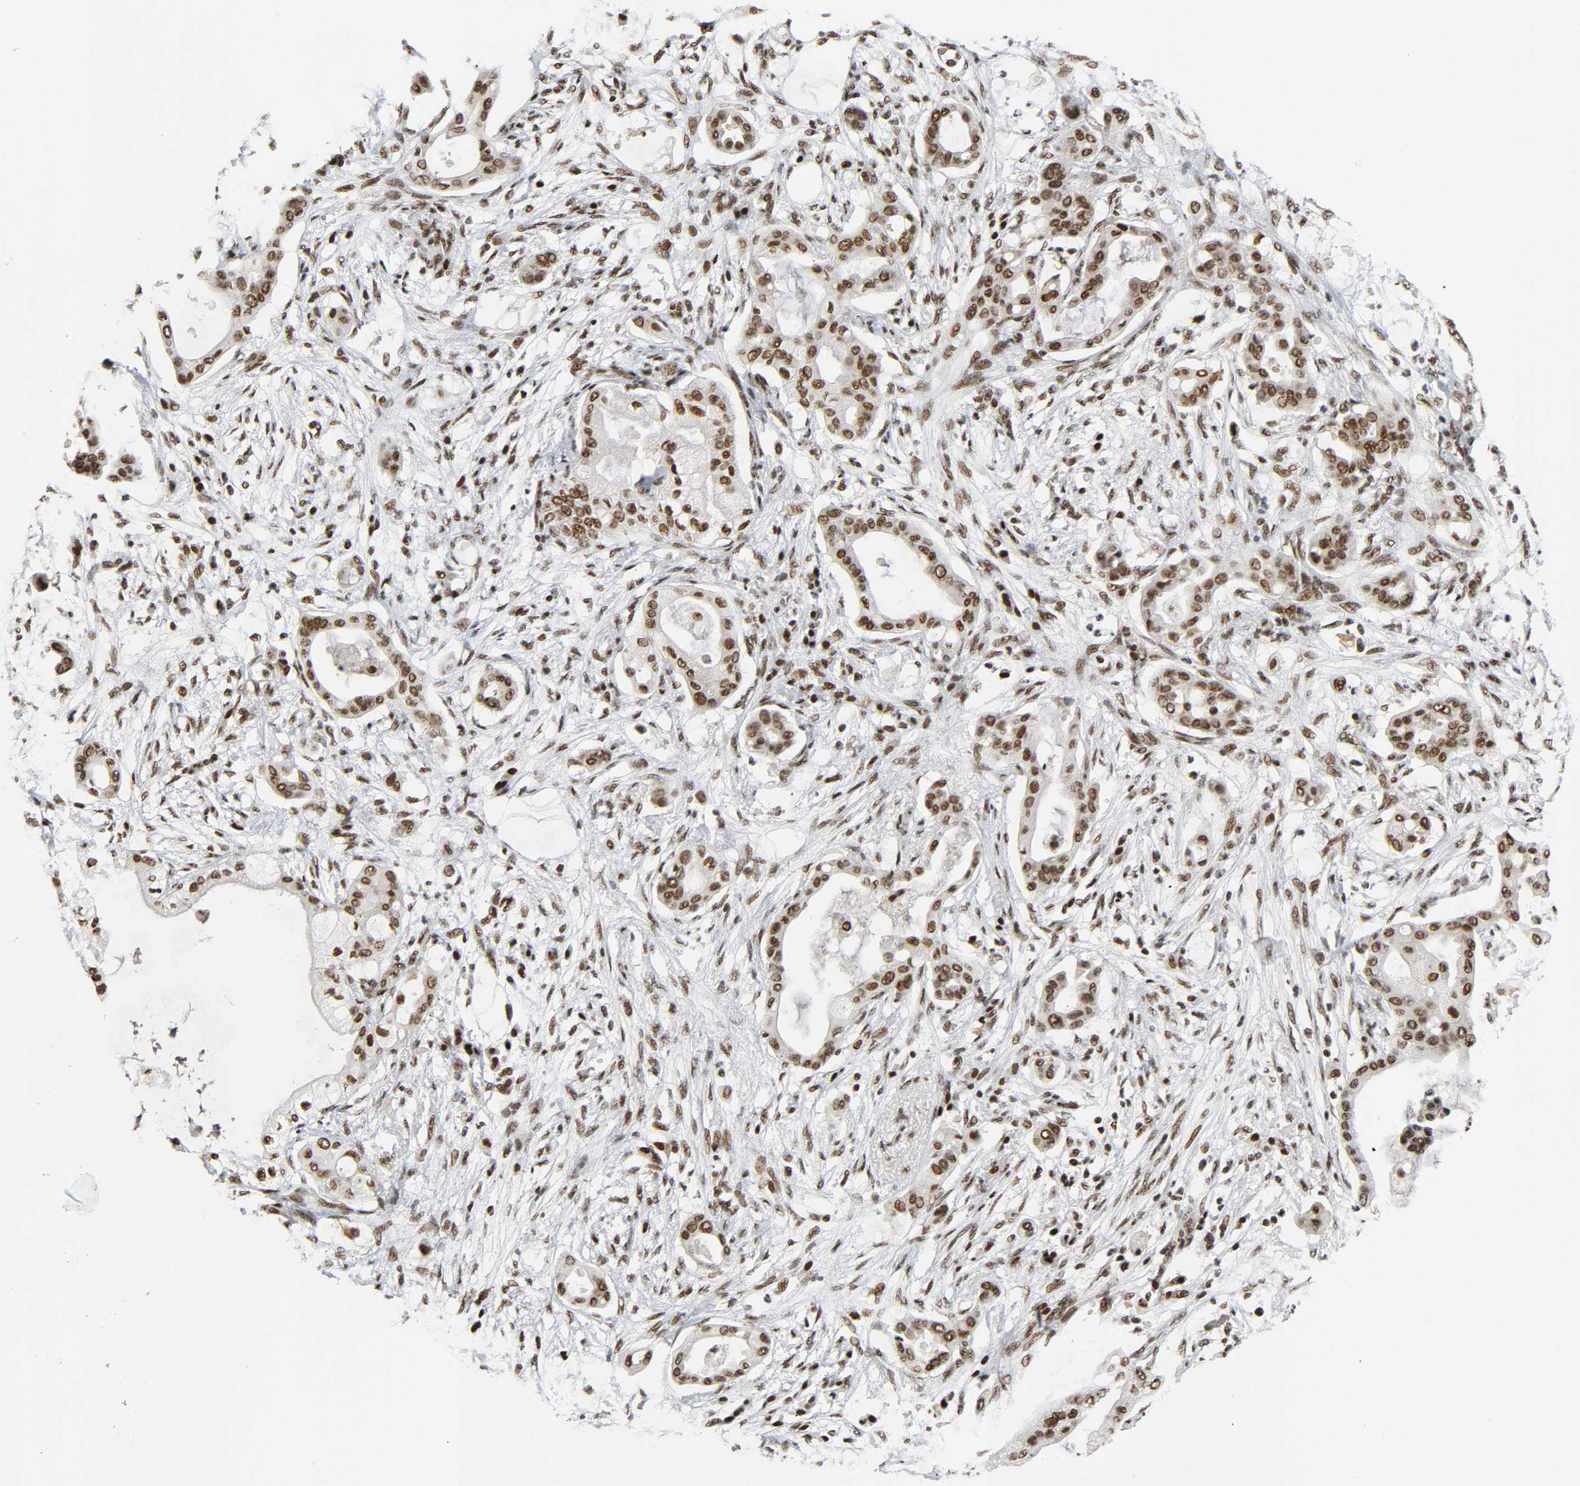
{"staining": {"intensity": "strong", "quantity": ">75%", "location": "nuclear"}, "tissue": "pancreatic cancer", "cell_type": "Tumor cells", "image_type": "cancer", "snomed": [{"axis": "morphology", "description": "Adenocarcinoma, NOS"}, {"axis": "morphology", "description": "Adenocarcinoma, metastatic, NOS"}, {"axis": "topography", "description": "Lymph node"}, {"axis": "topography", "description": "Pancreas"}, {"axis": "topography", "description": "Duodenum"}], "caption": "Pancreatic cancer (adenocarcinoma) stained with immunohistochemistry (IHC) exhibits strong nuclear positivity in approximately >75% of tumor cells.", "gene": "CDK9", "patient": {"sex": "female", "age": 64}}